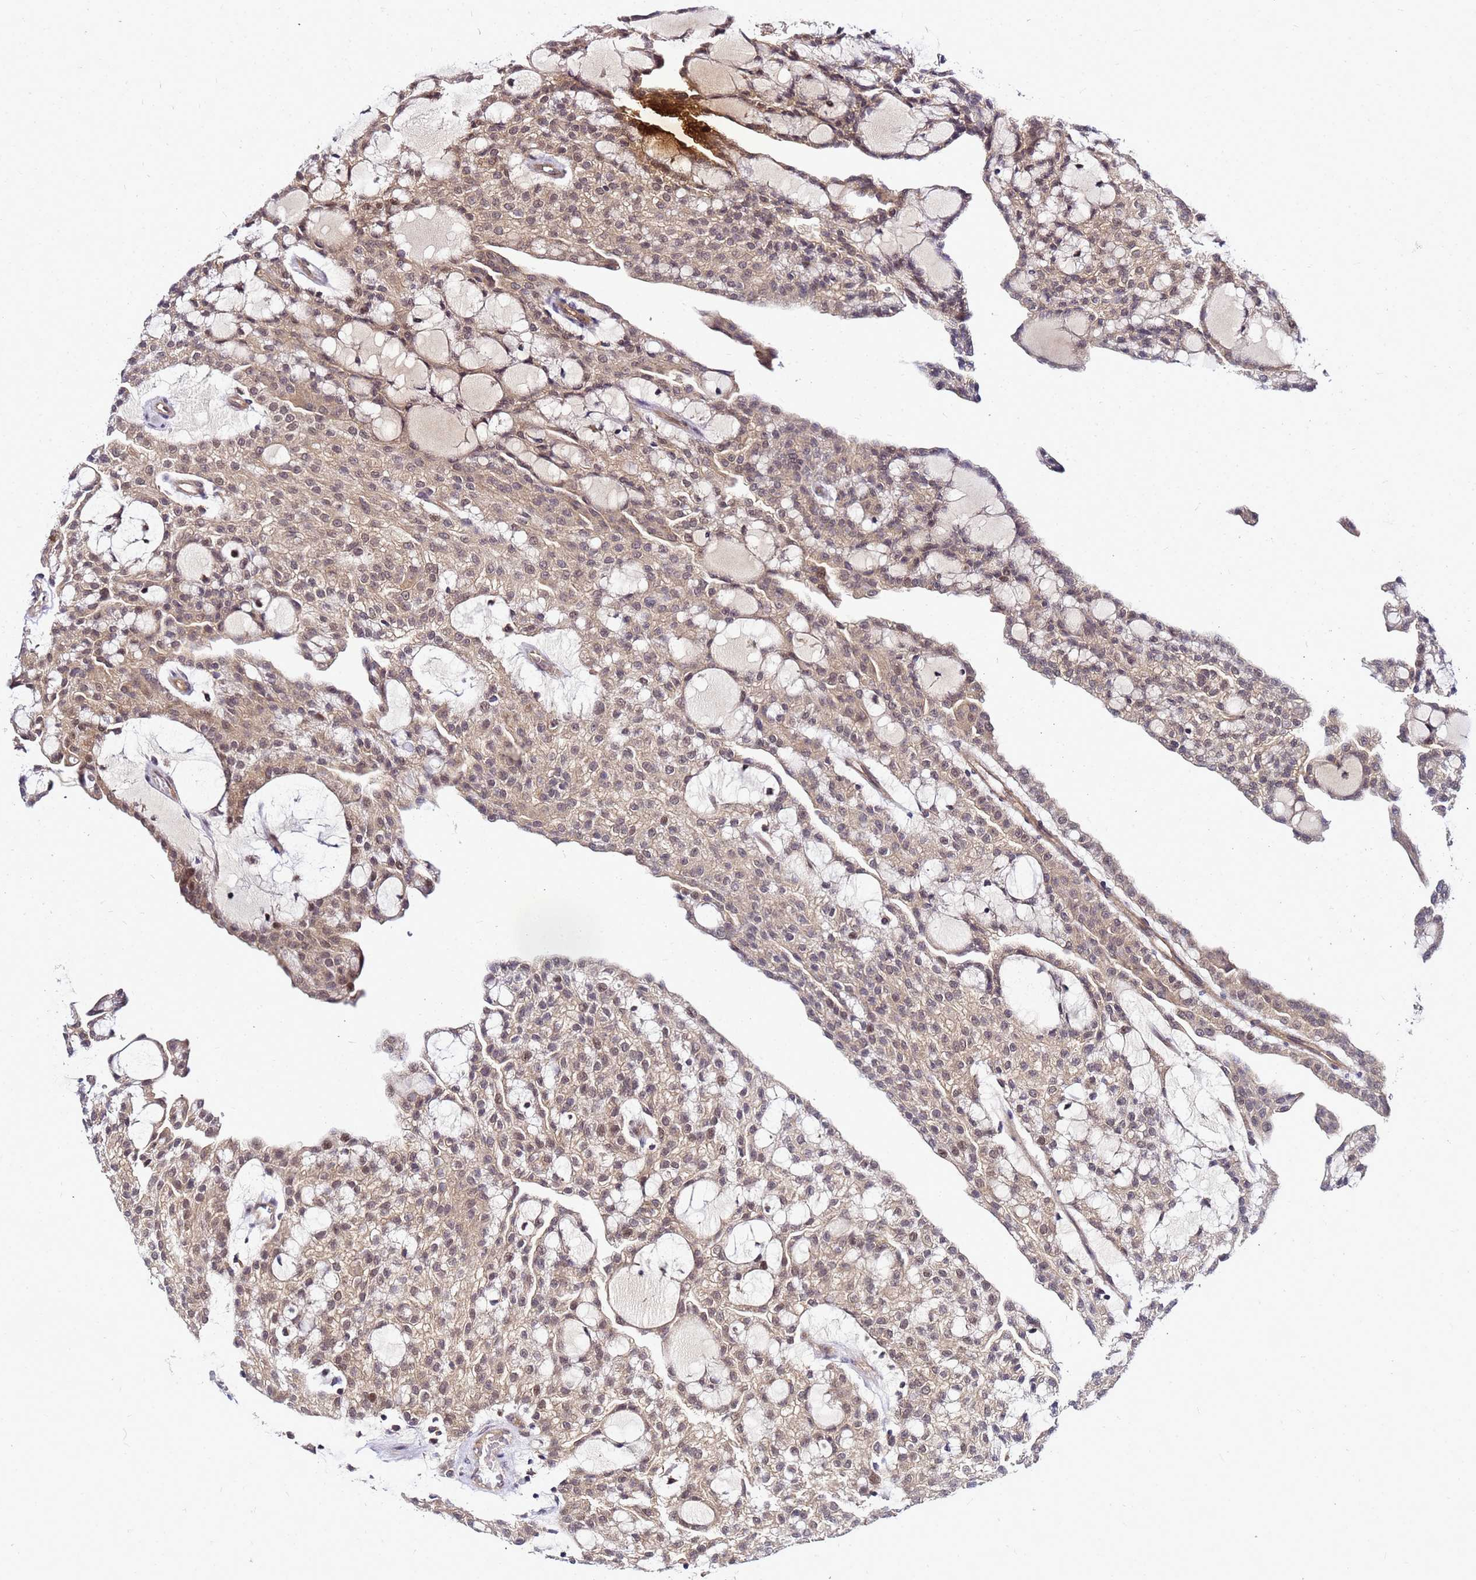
{"staining": {"intensity": "weak", "quantity": ">75%", "location": "cytoplasmic/membranous,nuclear"}, "tissue": "renal cancer", "cell_type": "Tumor cells", "image_type": "cancer", "snomed": [{"axis": "morphology", "description": "Adenocarcinoma, NOS"}, {"axis": "topography", "description": "Kidney"}], "caption": "IHC micrograph of neoplastic tissue: renal cancer stained using IHC displays low levels of weak protein expression localized specifically in the cytoplasmic/membranous and nuclear of tumor cells, appearing as a cytoplasmic/membranous and nuclear brown color.", "gene": "SAT1", "patient": {"sex": "male", "age": 63}}